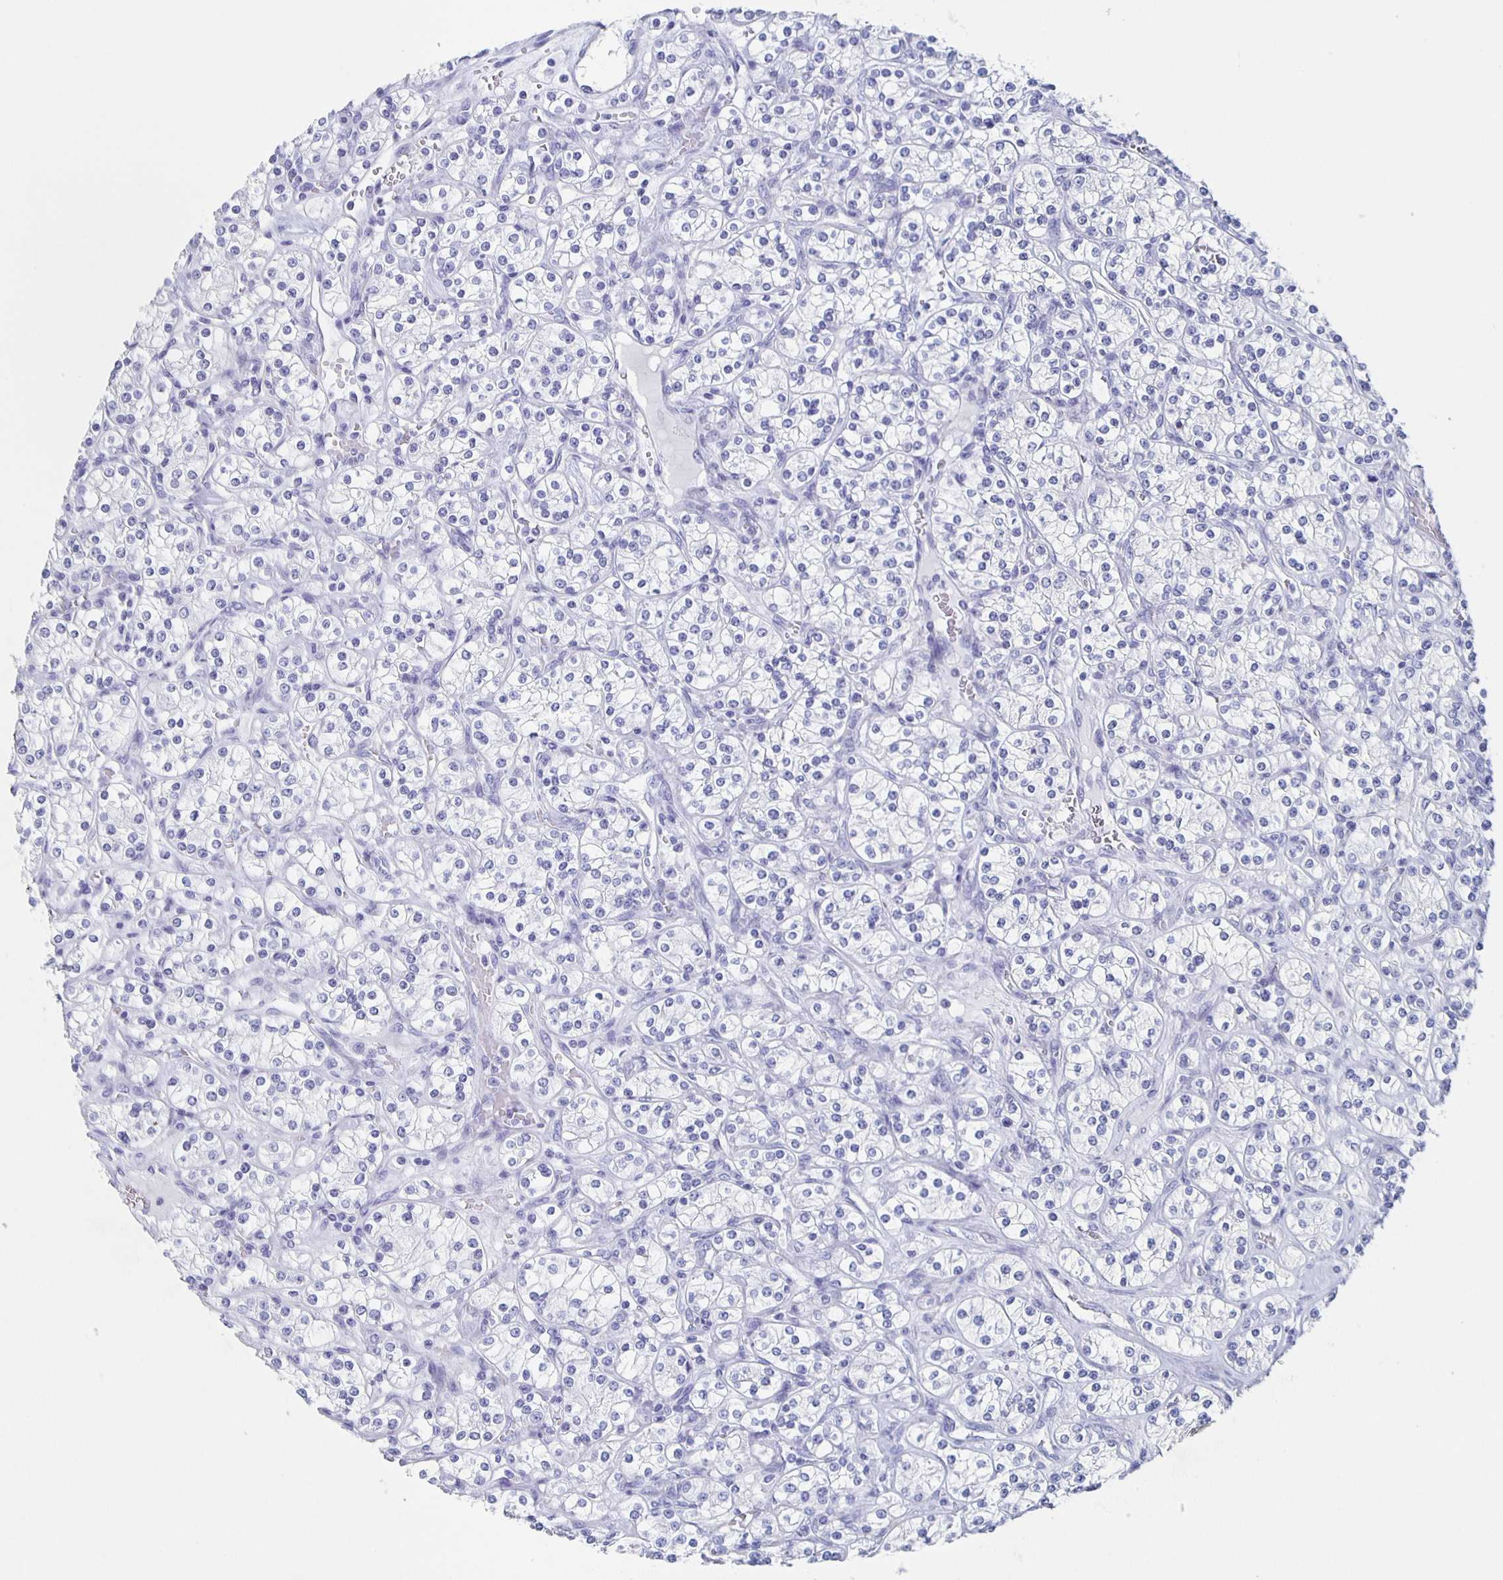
{"staining": {"intensity": "negative", "quantity": "none", "location": "none"}, "tissue": "renal cancer", "cell_type": "Tumor cells", "image_type": "cancer", "snomed": [{"axis": "morphology", "description": "Adenocarcinoma, NOS"}, {"axis": "topography", "description": "Kidney"}], "caption": "Human adenocarcinoma (renal) stained for a protein using immunohistochemistry shows no expression in tumor cells.", "gene": "SLC34A2", "patient": {"sex": "male", "age": 77}}